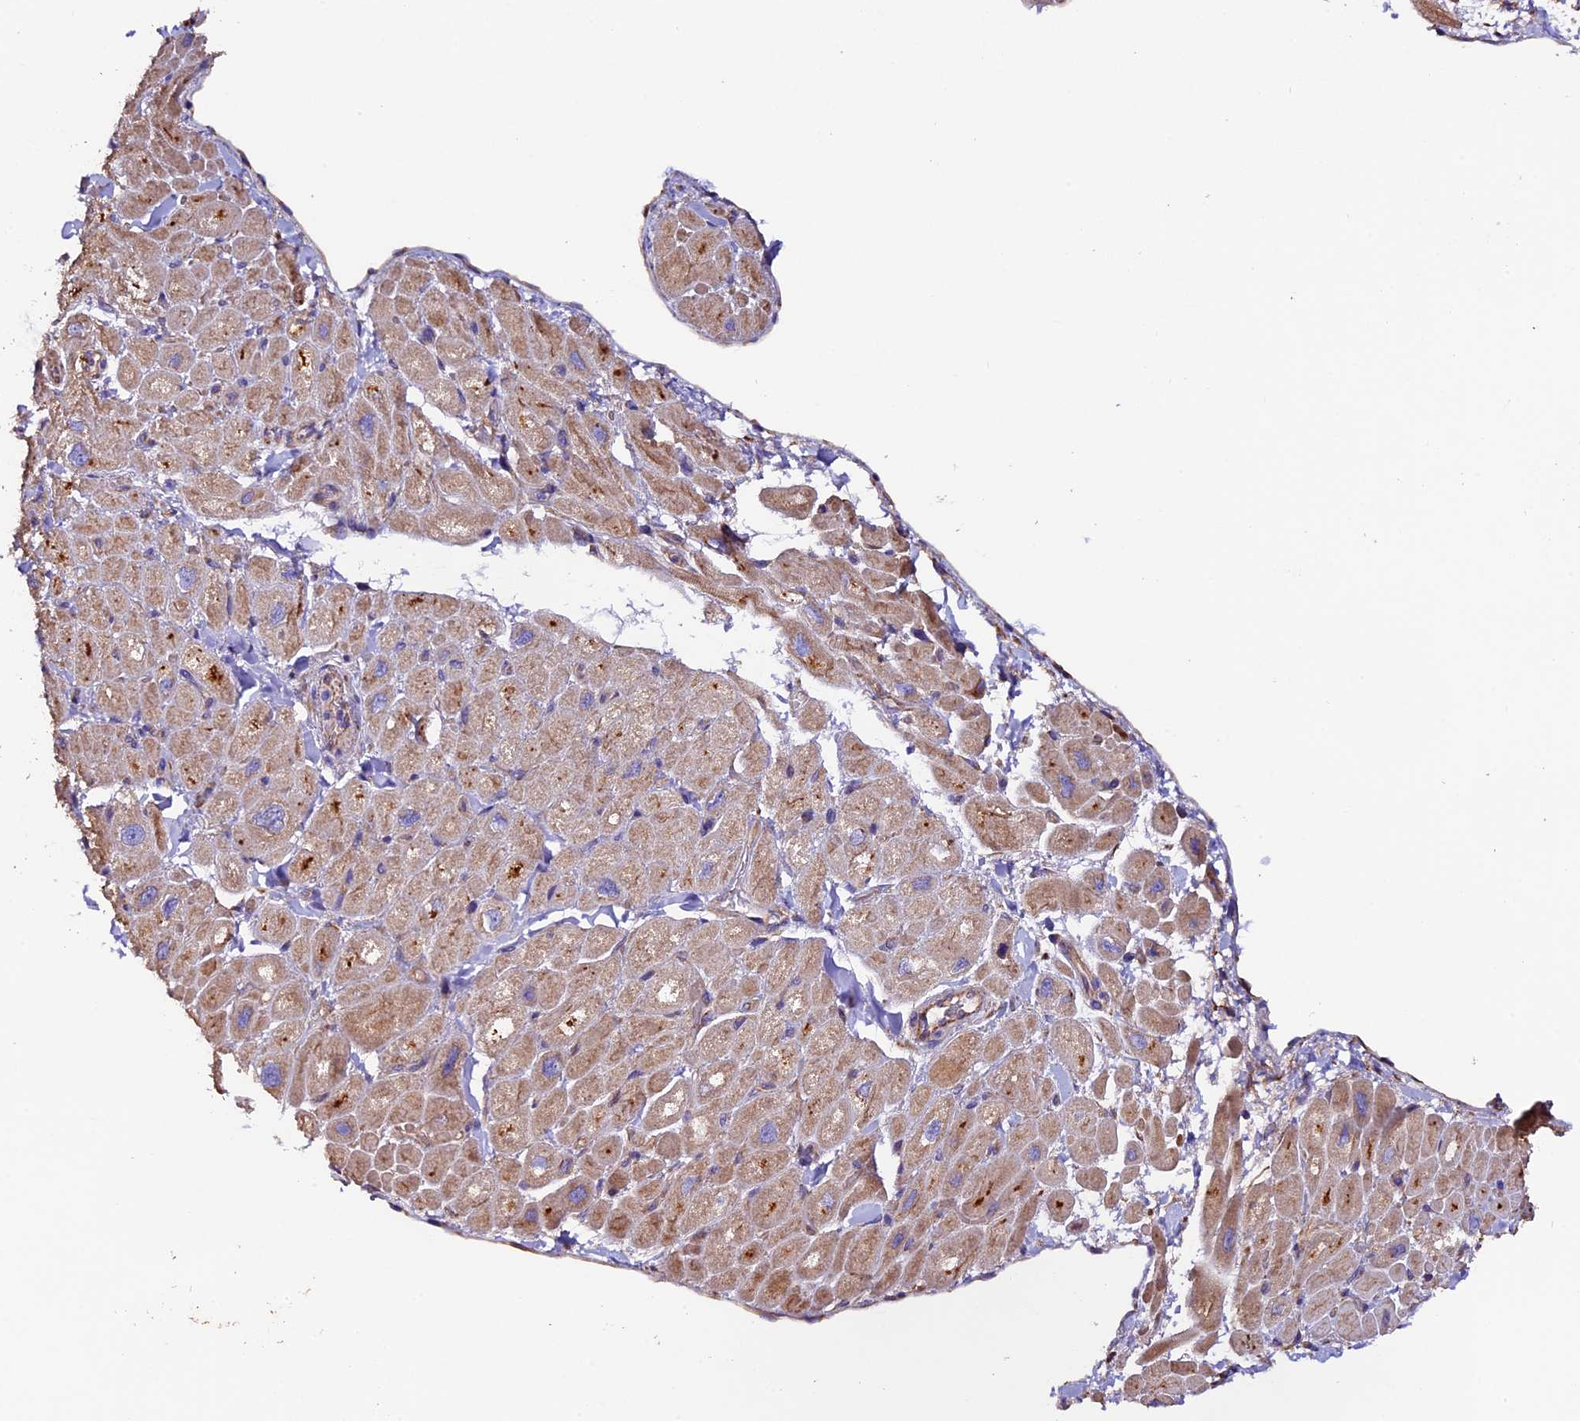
{"staining": {"intensity": "weak", "quantity": "25%-75%", "location": "cytoplasmic/membranous"}, "tissue": "heart muscle", "cell_type": "Cardiomyocytes", "image_type": "normal", "snomed": [{"axis": "morphology", "description": "Normal tissue, NOS"}, {"axis": "topography", "description": "Heart"}], "caption": "Protein analysis of normal heart muscle reveals weak cytoplasmic/membranous staining in approximately 25%-75% of cardiomyocytes.", "gene": "CLN5", "patient": {"sex": "male", "age": 65}}